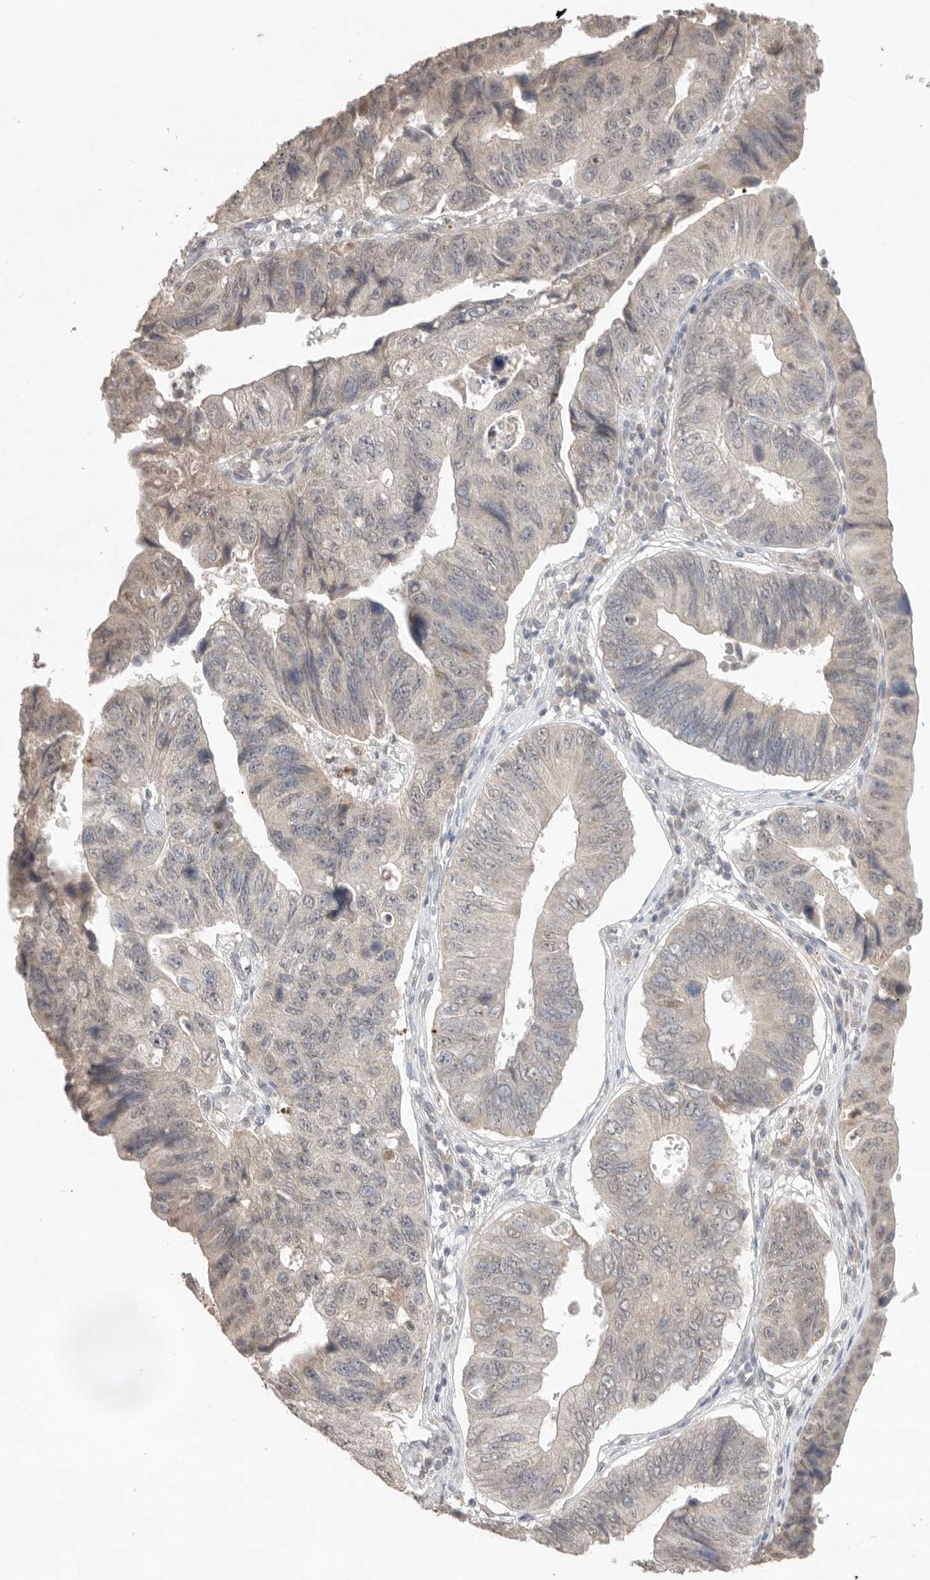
{"staining": {"intensity": "weak", "quantity": "<25%", "location": "cytoplasmic/membranous,nuclear"}, "tissue": "stomach cancer", "cell_type": "Tumor cells", "image_type": "cancer", "snomed": [{"axis": "morphology", "description": "Adenocarcinoma, NOS"}, {"axis": "topography", "description": "Stomach"}], "caption": "A high-resolution micrograph shows immunohistochemistry (IHC) staining of stomach cancer, which reveals no significant expression in tumor cells.", "gene": "KLK5", "patient": {"sex": "male", "age": 59}}